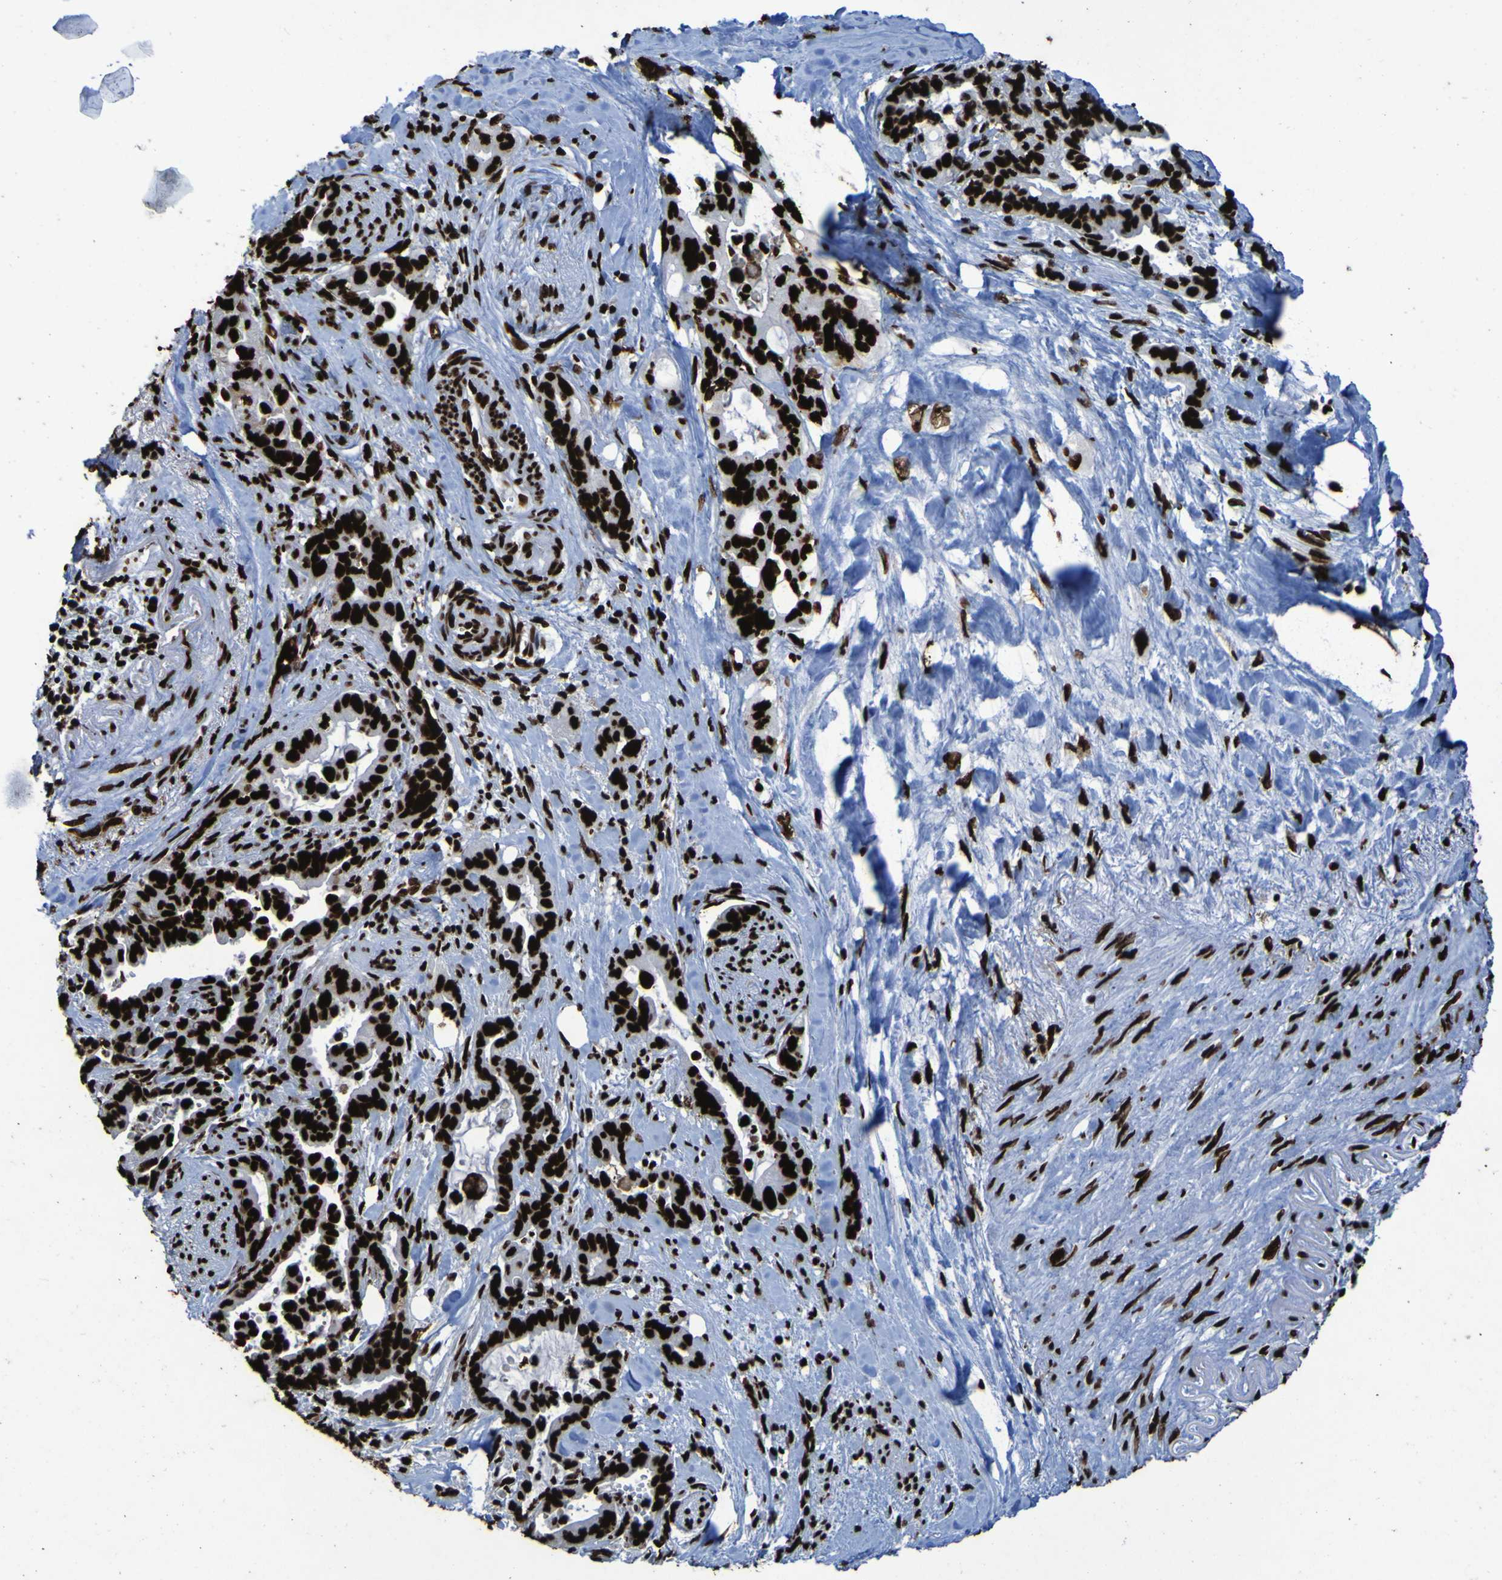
{"staining": {"intensity": "strong", "quantity": ">75%", "location": "nuclear"}, "tissue": "pancreatic cancer", "cell_type": "Tumor cells", "image_type": "cancer", "snomed": [{"axis": "morphology", "description": "Adenocarcinoma, NOS"}, {"axis": "topography", "description": "Pancreas"}], "caption": "High-magnification brightfield microscopy of pancreatic adenocarcinoma stained with DAB (brown) and counterstained with hematoxylin (blue). tumor cells exhibit strong nuclear expression is present in approximately>75% of cells.", "gene": "NPM1", "patient": {"sex": "male", "age": 70}}